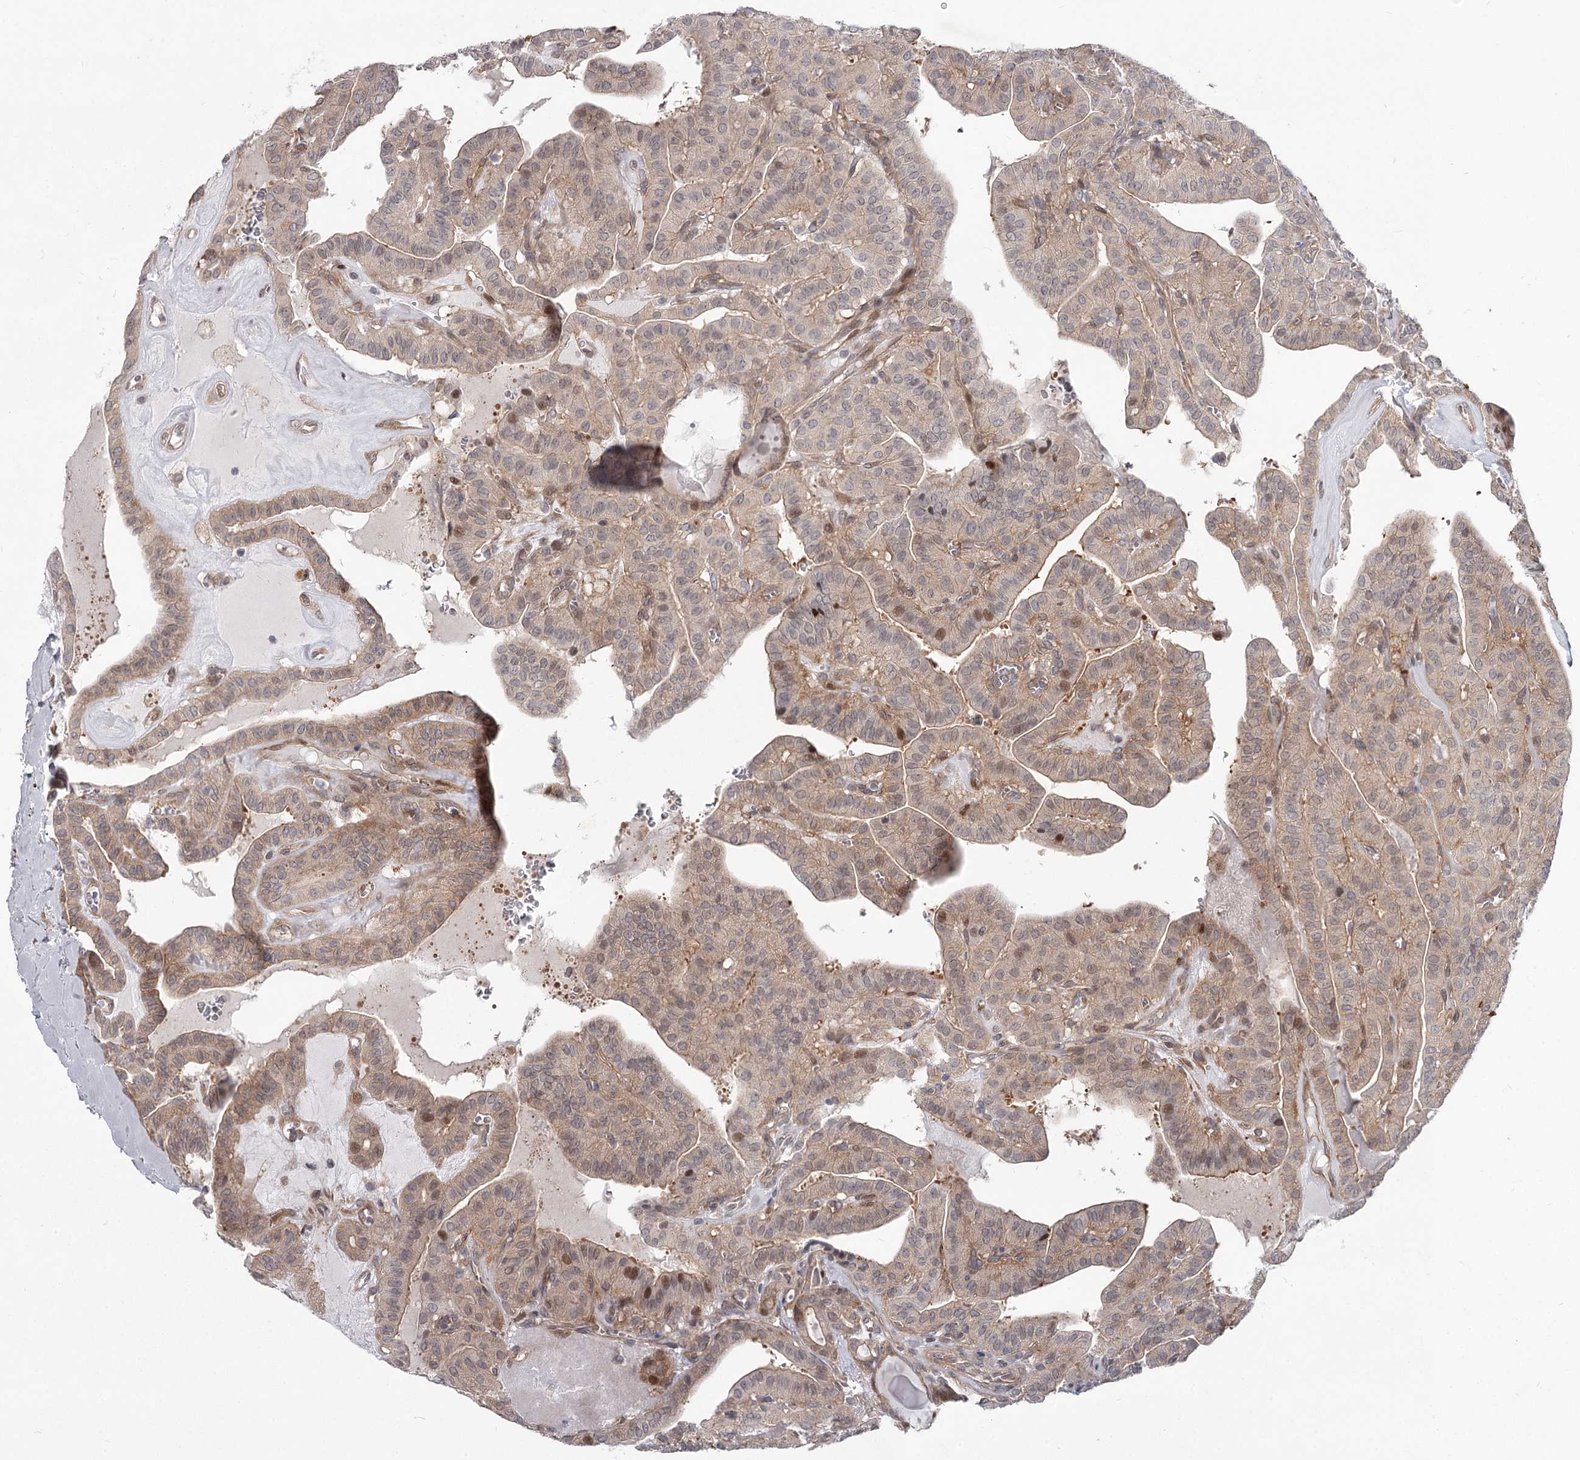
{"staining": {"intensity": "moderate", "quantity": "<25%", "location": "nuclear"}, "tissue": "thyroid cancer", "cell_type": "Tumor cells", "image_type": "cancer", "snomed": [{"axis": "morphology", "description": "Papillary adenocarcinoma, NOS"}, {"axis": "topography", "description": "Thyroid gland"}], "caption": "Protein analysis of thyroid cancer (papillary adenocarcinoma) tissue shows moderate nuclear expression in about <25% of tumor cells.", "gene": "CCNG2", "patient": {"sex": "male", "age": 52}}